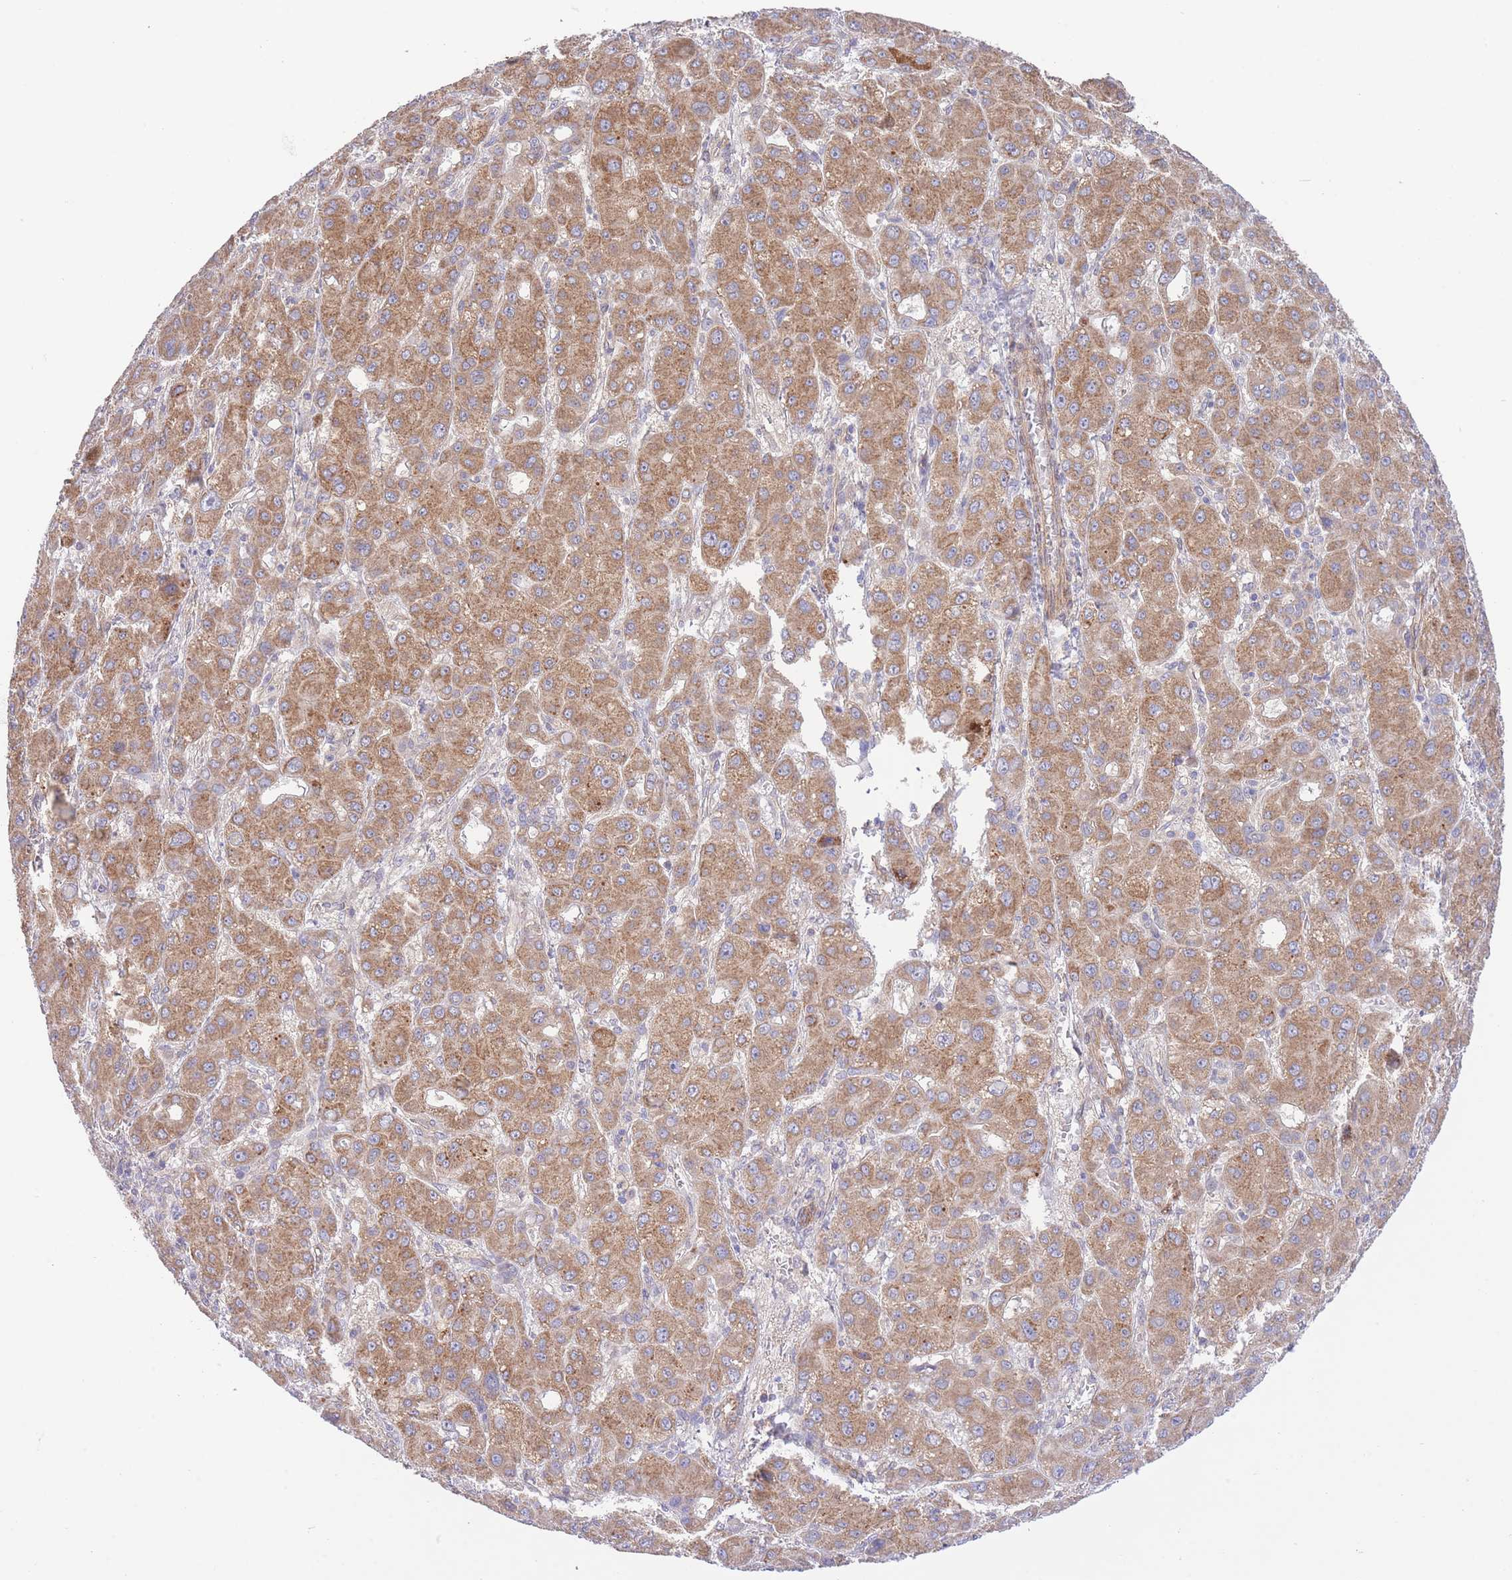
{"staining": {"intensity": "moderate", "quantity": ">75%", "location": "cytoplasmic/membranous"}, "tissue": "liver cancer", "cell_type": "Tumor cells", "image_type": "cancer", "snomed": [{"axis": "morphology", "description": "Carcinoma, Hepatocellular, NOS"}, {"axis": "topography", "description": "Liver"}], "caption": "A histopathology image of human hepatocellular carcinoma (liver) stained for a protein demonstrates moderate cytoplasmic/membranous brown staining in tumor cells.", "gene": "CHAC1", "patient": {"sex": "male", "age": 55}}